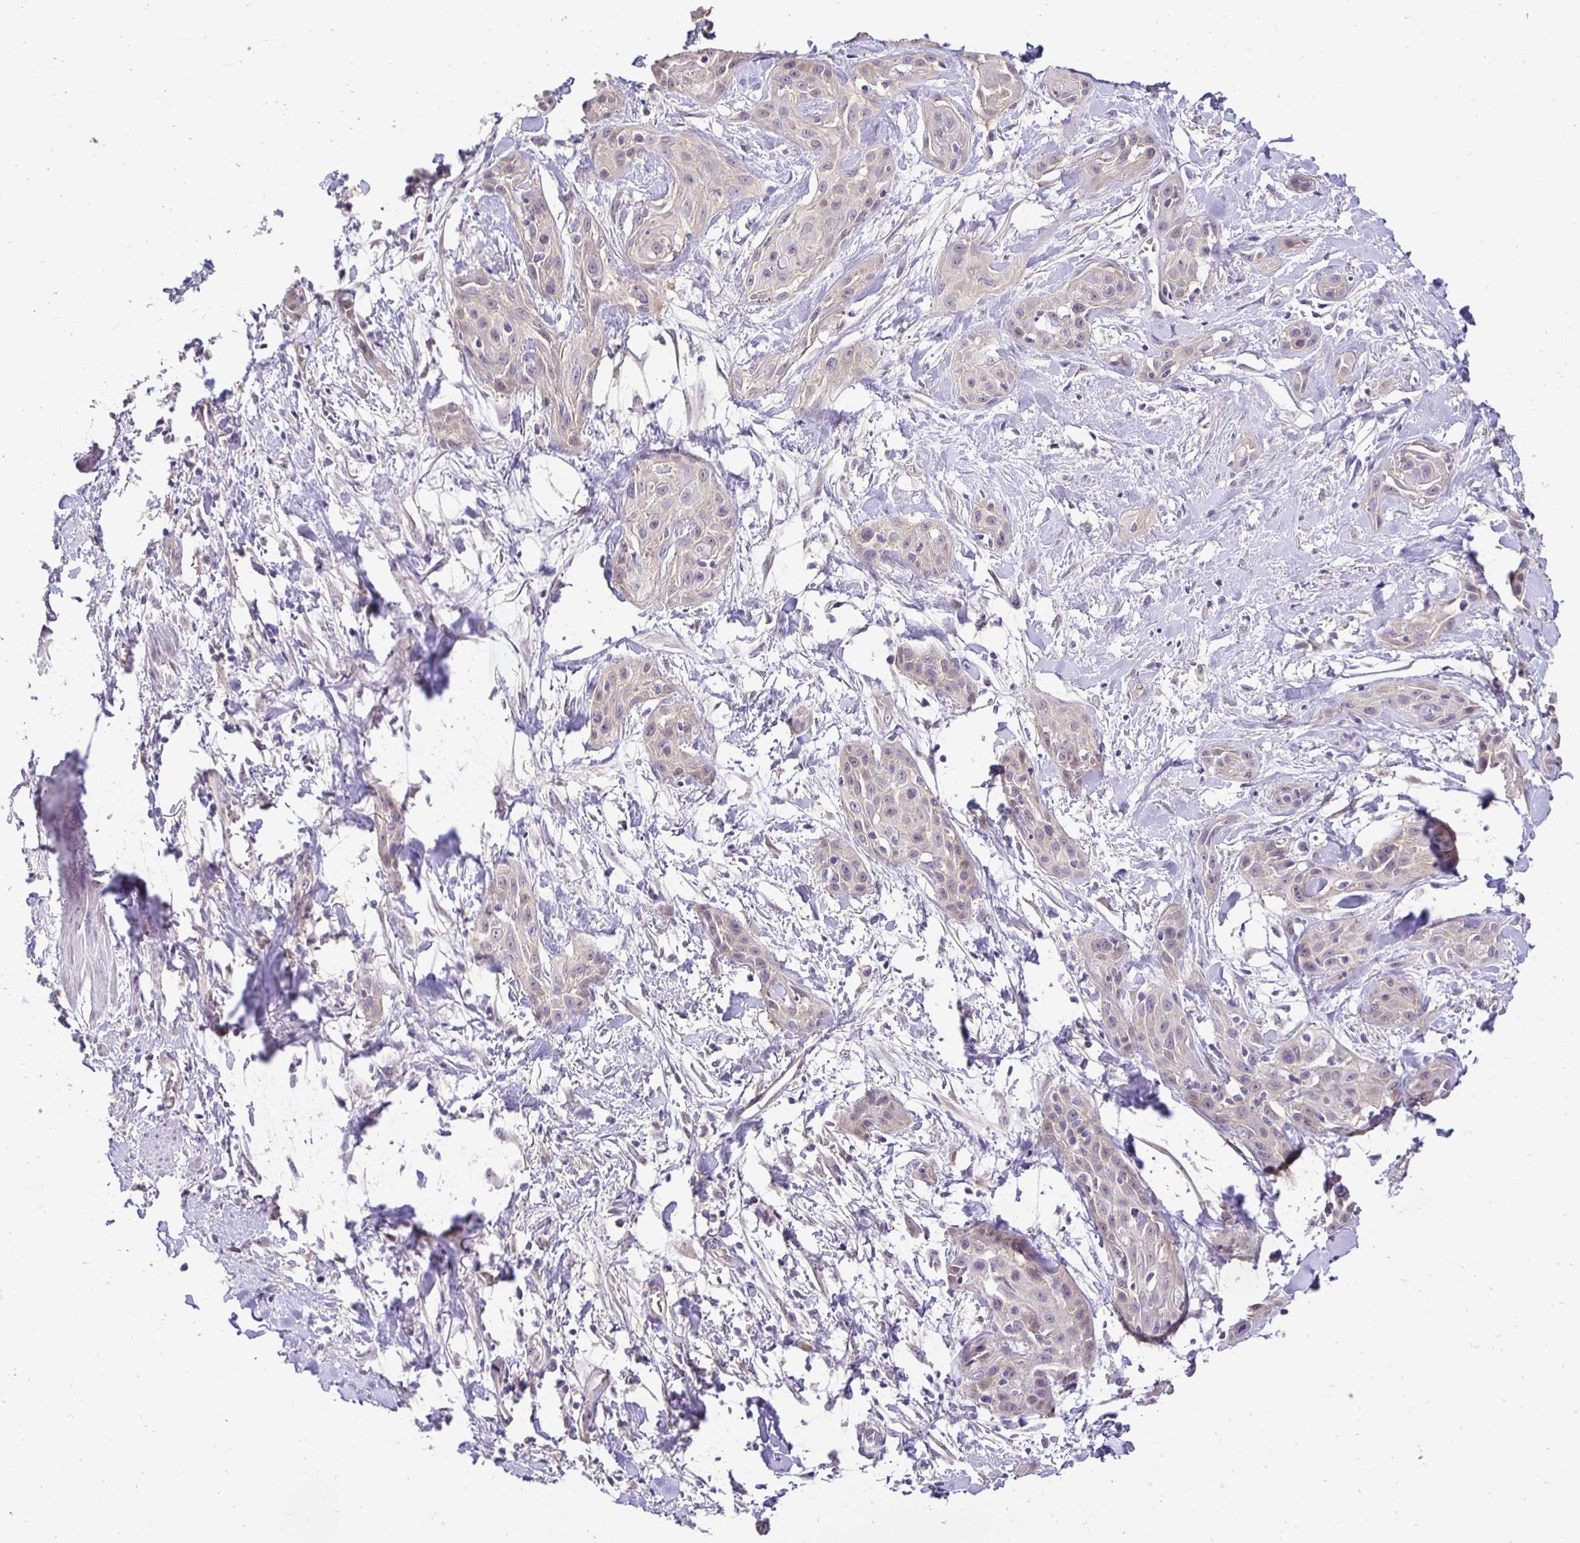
{"staining": {"intensity": "weak", "quantity": "<25%", "location": "cytoplasmic/membranous"}, "tissue": "skin cancer", "cell_type": "Tumor cells", "image_type": "cancer", "snomed": [{"axis": "morphology", "description": "Squamous cell carcinoma, NOS"}, {"axis": "topography", "description": "Skin"}, {"axis": "topography", "description": "Anal"}], "caption": "Squamous cell carcinoma (skin) was stained to show a protein in brown. There is no significant positivity in tumor cells.", "gene": "SLC9A1", "patient": {"sex": "male", "age": 64}}